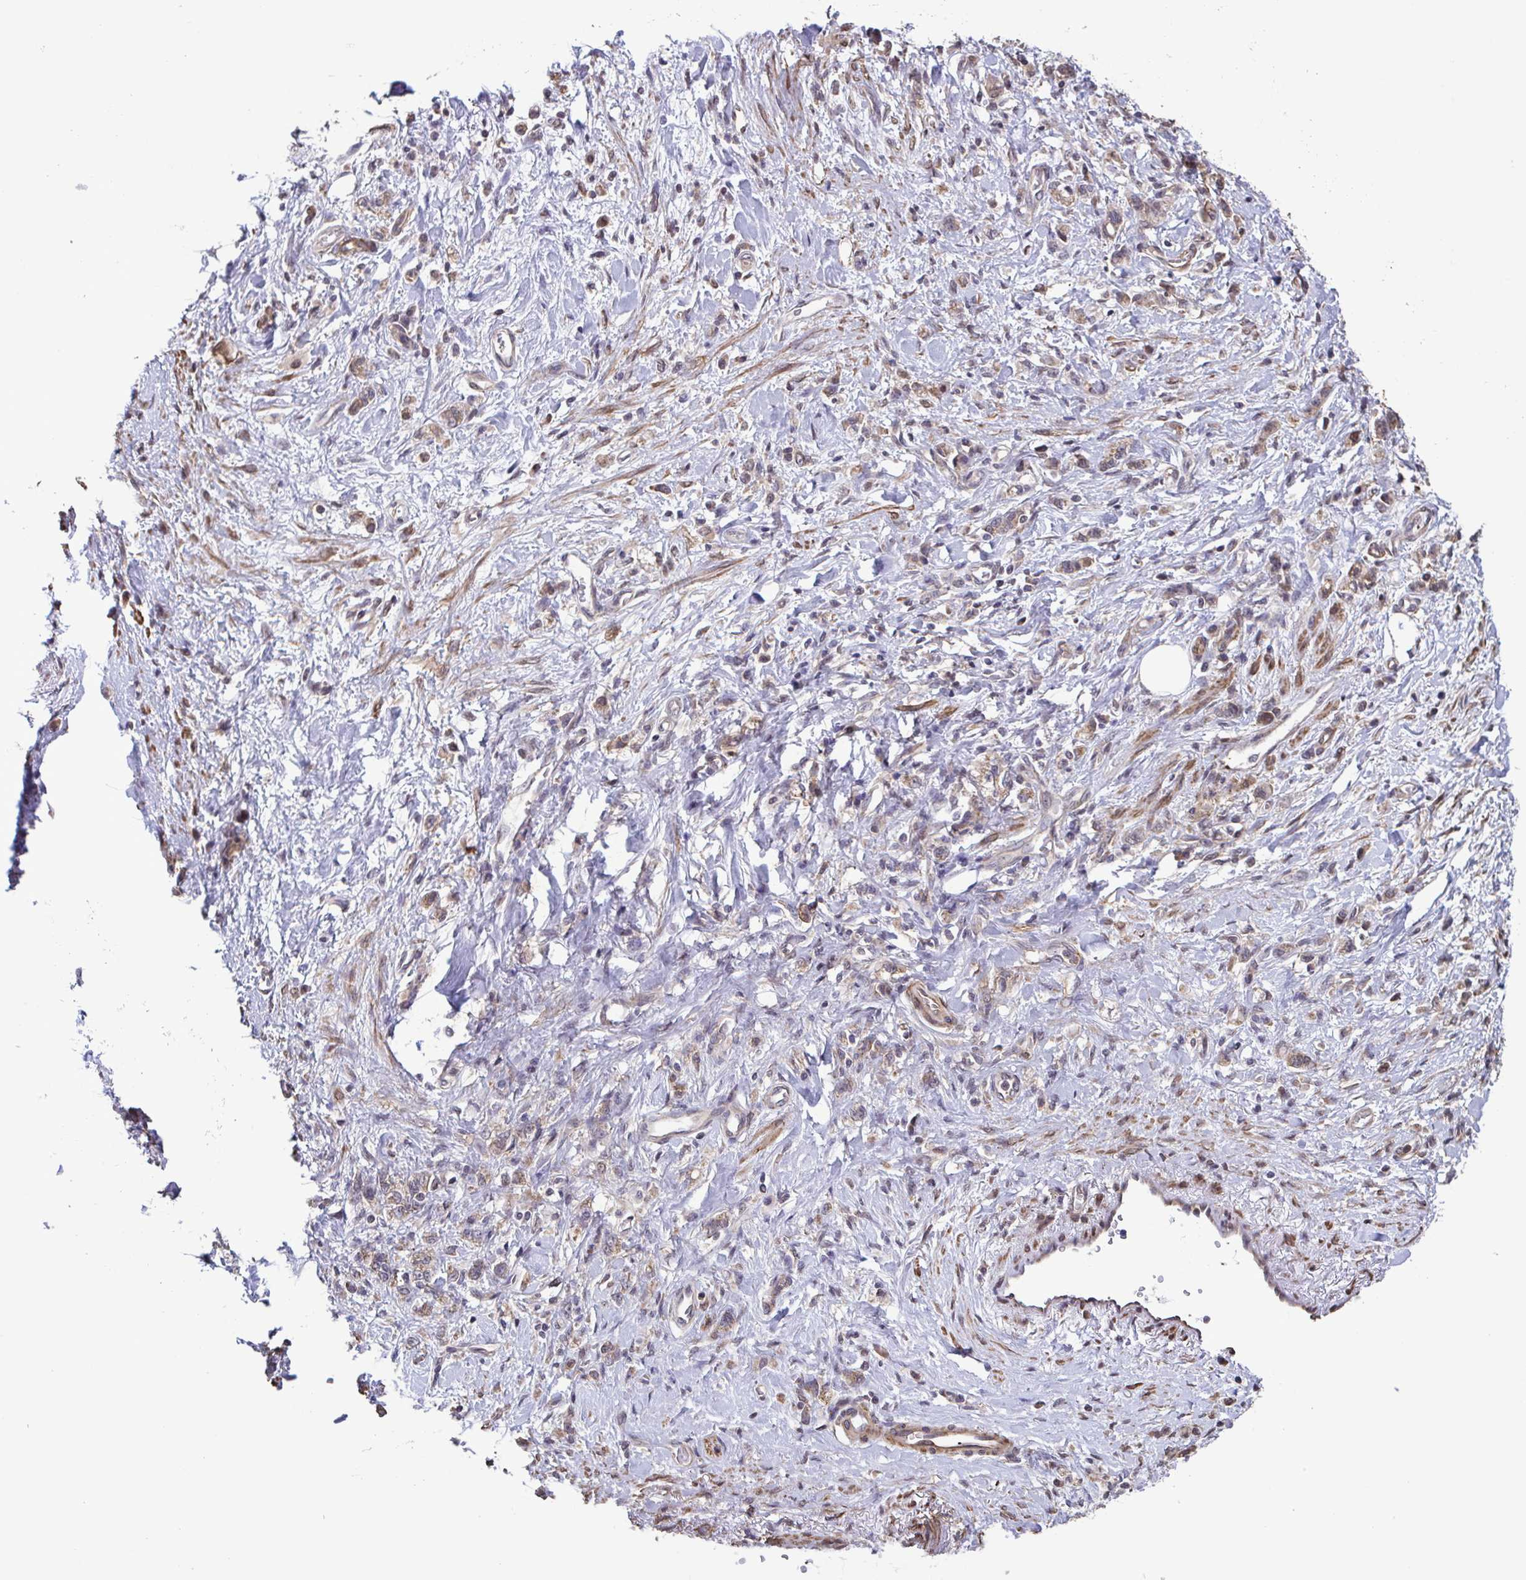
{"staining": {"intensity": "weak", "quantity": "25%-75%", "location": "cytoplasmic/membranous"}, "tissue": "stomach cancer", "cell_type": "Tumor cells", "image_type": "cancer", "snomed": [{"axis": "morphology", "description": "Adenocarcinoma, NOS"}, {"axis": "topography", "description": "Stomach"}], "caption": "Adenocarcinoma (stomach) tissue reveals weak cytoplasmic/membranous positivity in about 25%-75% of tumor cells", "gene": "ZNF200", "patient": {"sex": "male", "age": 77}}